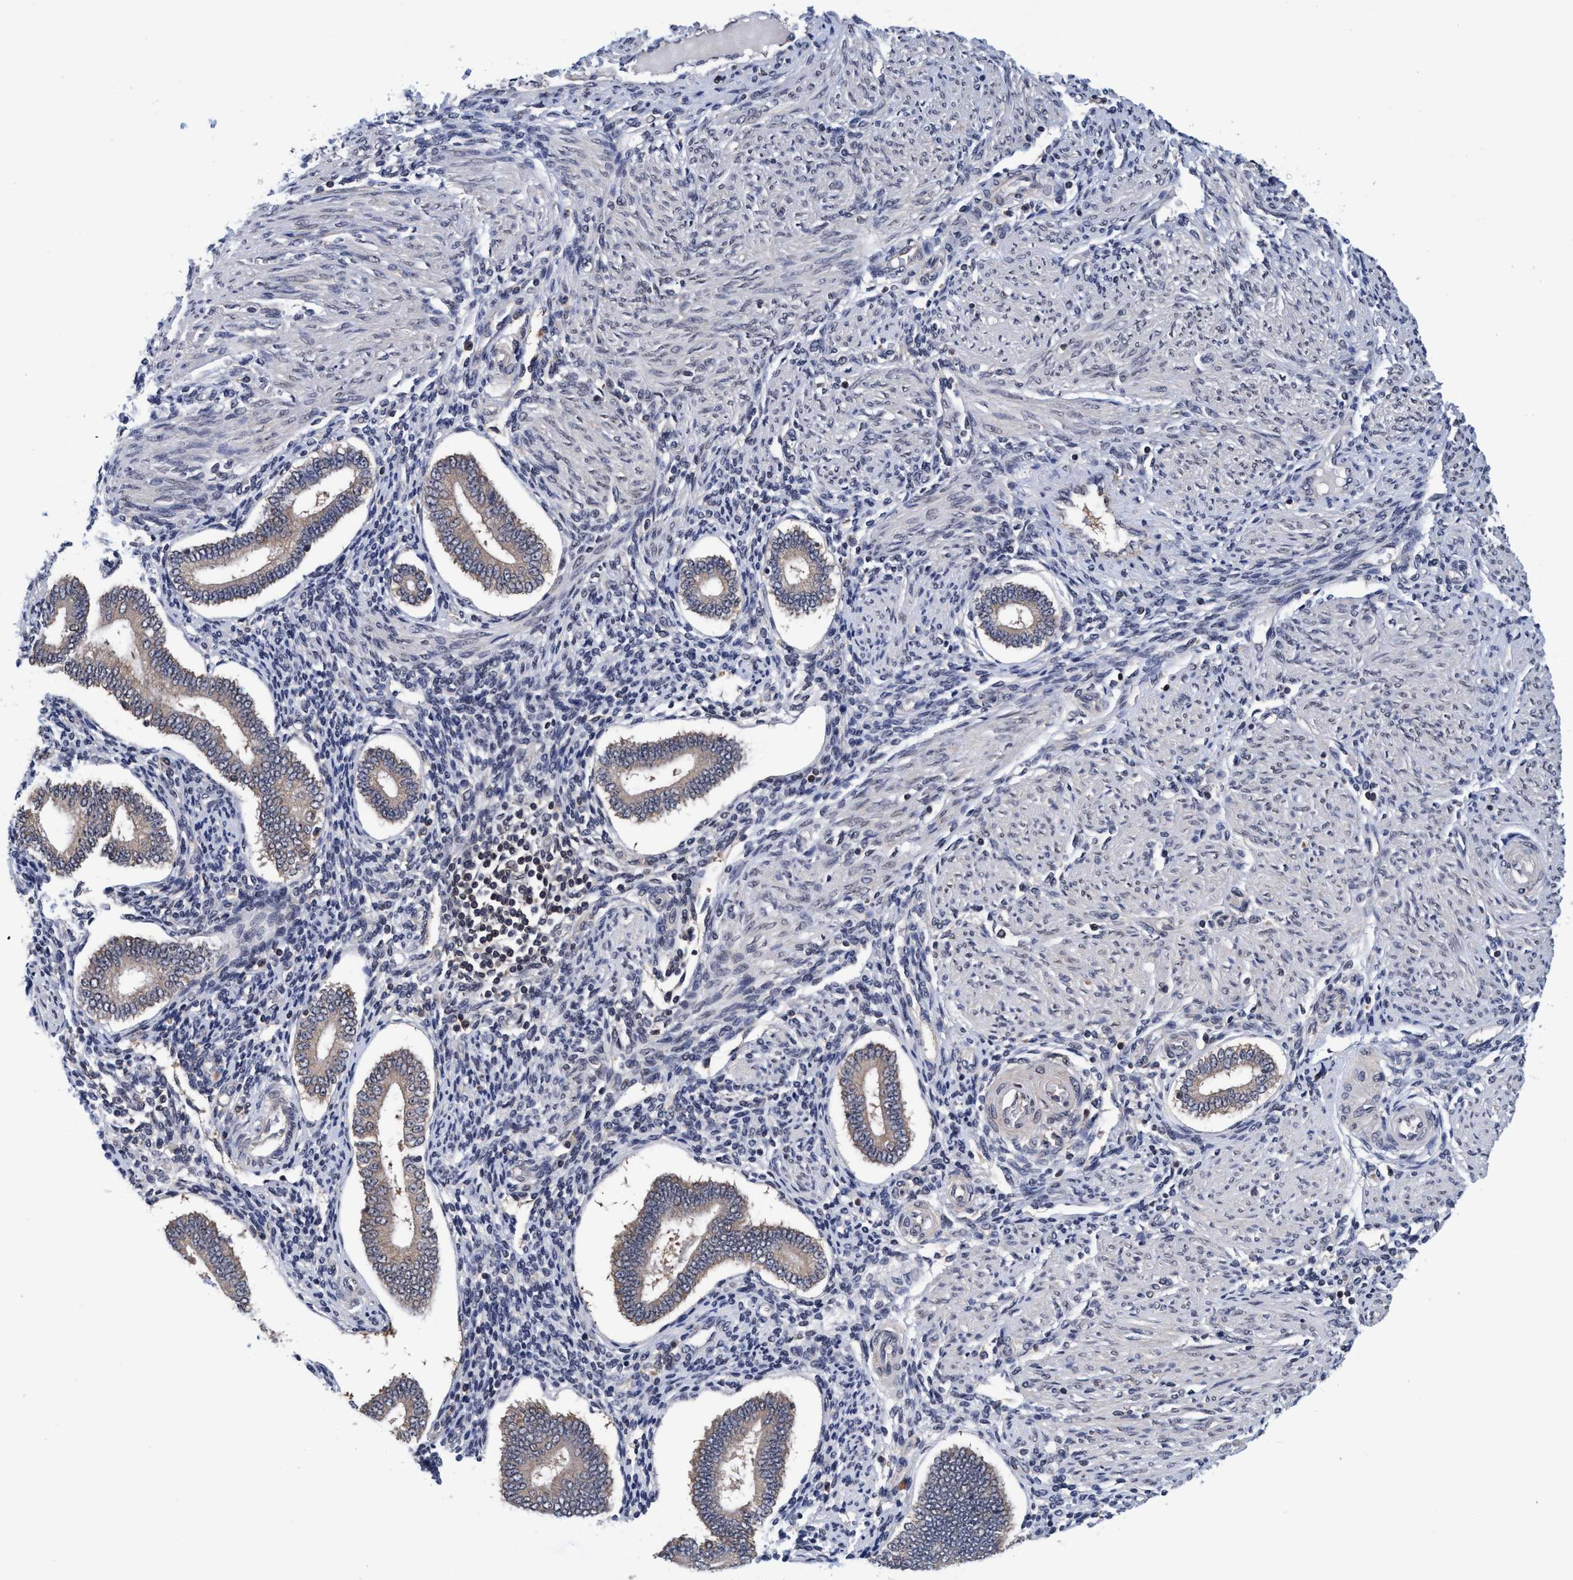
{"staining": {"intensity": "weak", "quantity": "<25%", "location": "nuclear"}, "tissue": "endometrium", "cell_type": "Cells in endometrial stroma", "image_type": "normal", "snomed": [{"axis": "morphology", "description": "Normal tissue, NOS"}, {"axis": "topography", "description": "Endometrium"}], "caption": "Photomicrograph shows no protein expression in cells in endometrial stroma of unremarkable endometrium.", "gene": "PSMD12", "patient": {"sex": "female", "age": 42}}